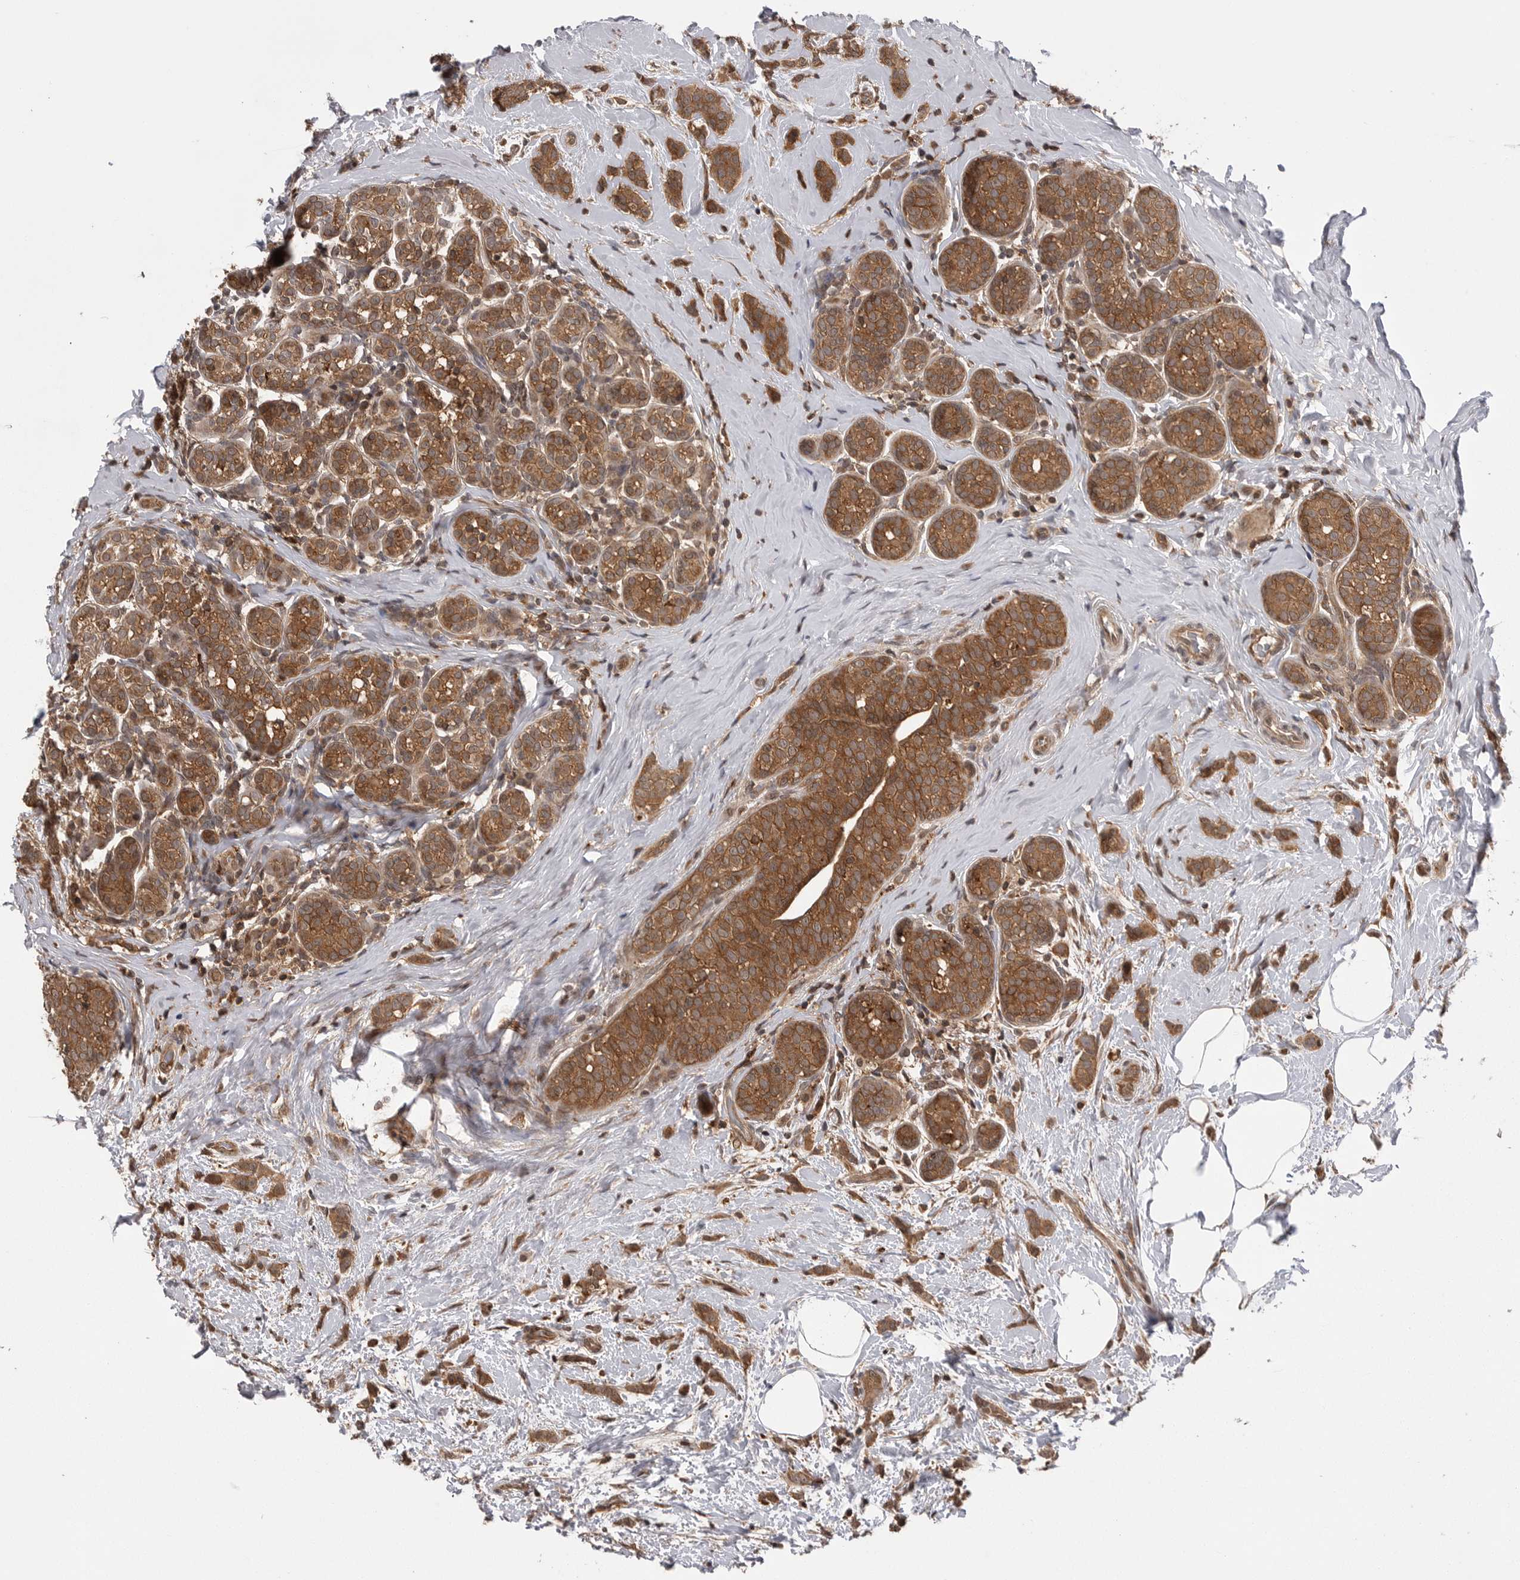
{"staining": {"intensity": "moderate", "quantity": ">75%", "location": "cytoplasmic/membranous"}, "tissue": "breast cancer", "cell_type": "Tumor cells", "image_type": "cancer", "snomed": [{"axis": "morphology", "description": "Lobular carcinoma, in situ"}, {"axis": "morphology", "description": "Lobular carcinoma"}, {"axis": "topography", "description": "Breast"}], "caption": "DAB (3,3'-diaminobenzidine) immunohistochemical staining of human breast cancer demonstrates moderate cytoplasmic/membranous protein positivity in about >75% of tumor cells.", "gene": "AOAH", "patient": {"sex": "female", "age": 41}}